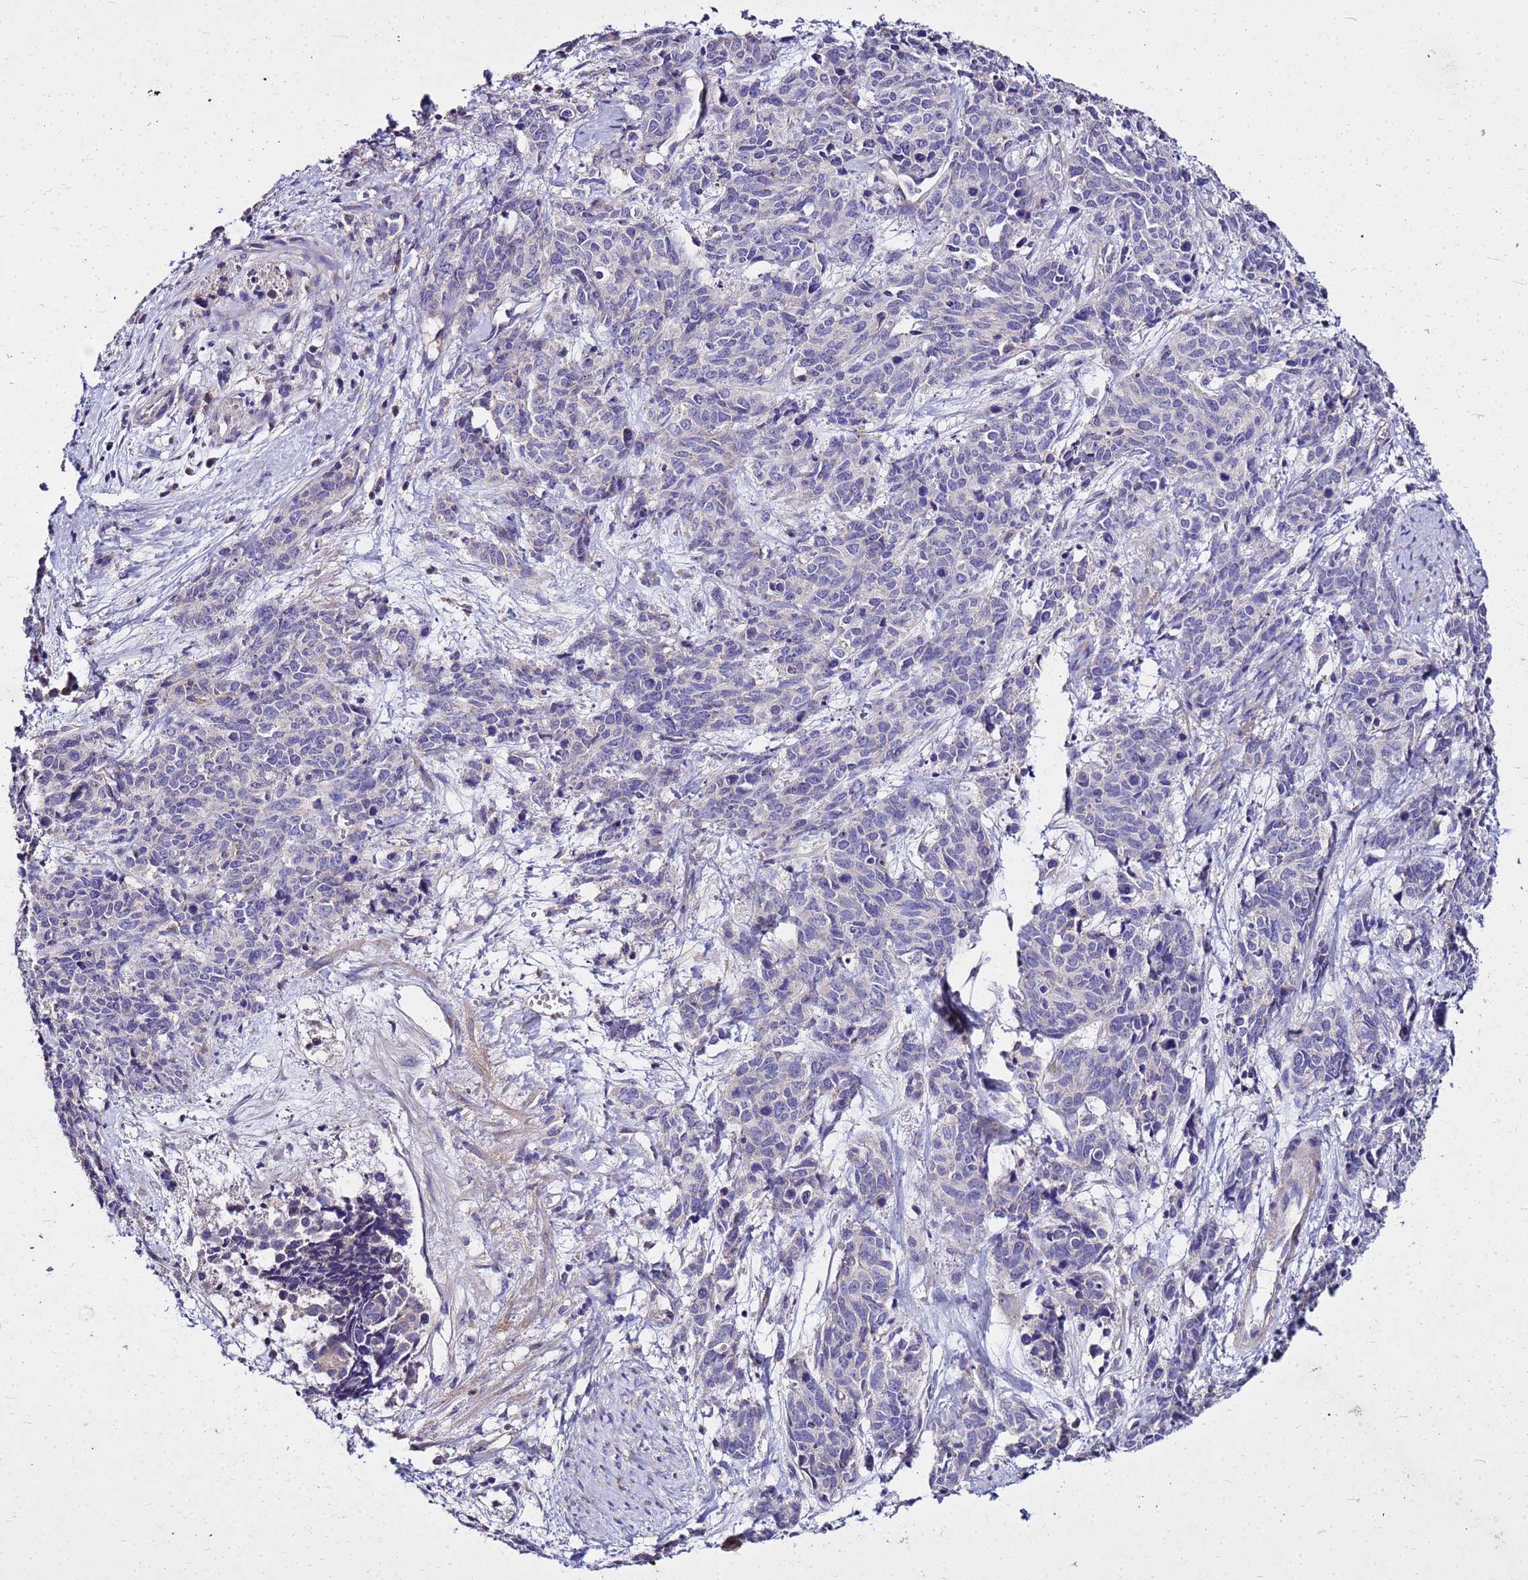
{"staining": {"intensity": "negative", "quantity": "none", "location": "none"}, "tissue": "cervical cancer", "cell_type": "Tumor cells", "image_type": "cancer", "snomed": [{"axis": "morphology", "description": "Squamous cell carcinoma, NOS"}, {"axis": "topography", "description": "Cervix"}], "caption": "Photomicrograph shows no significant protein positivity in tumor cells of cervical cancer (squamous cell carcinoma).", "gene": "COX14", "patient": {"sex": "female", "age": 60}}